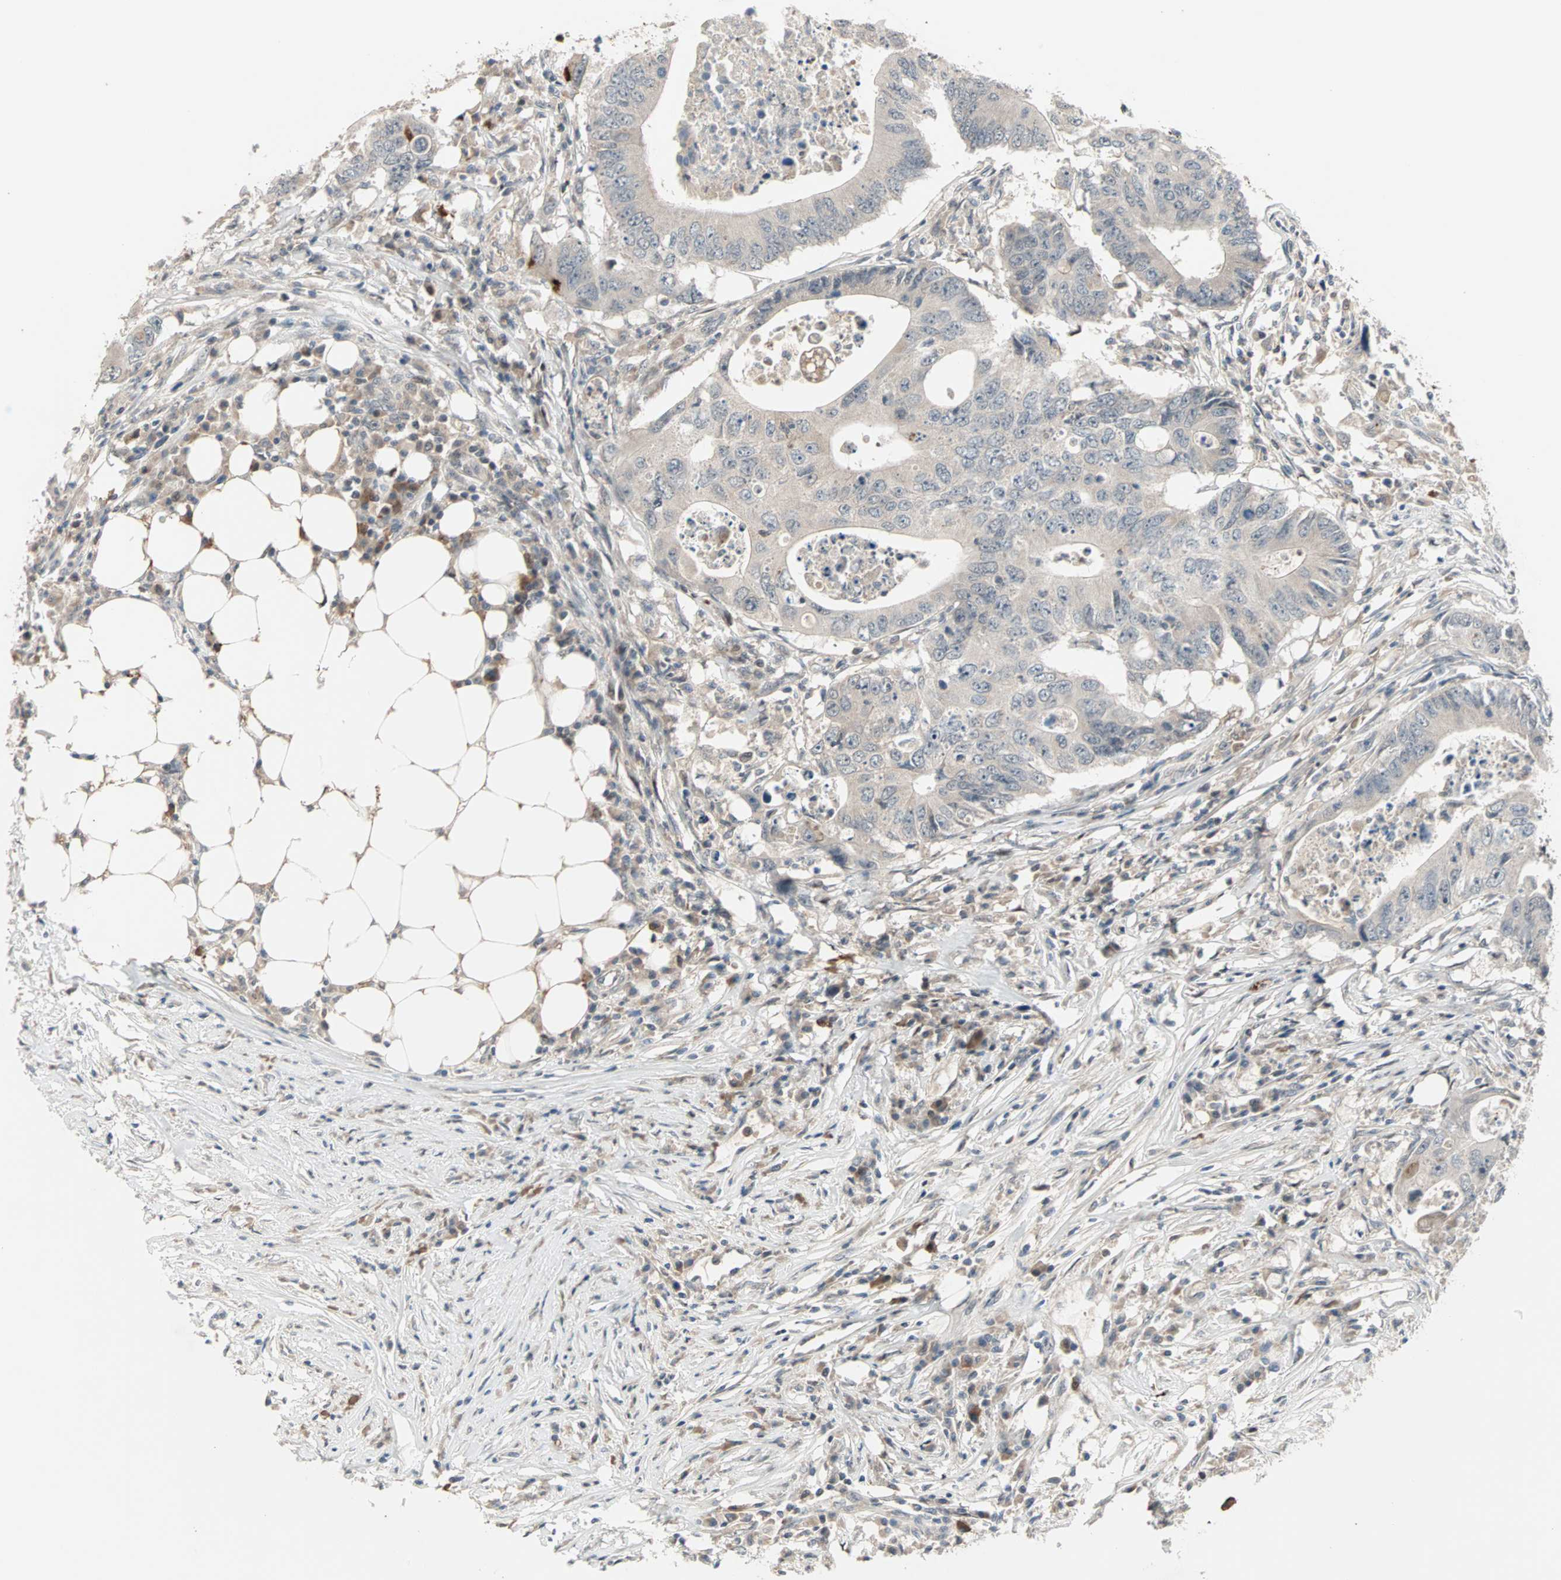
{"staining": {"intensity": "weak", "quantity": "25%-75%", "location": "cytoplasmic/membranous"}, "tissue": "colorectal cancer", "cell_type": "Tumor cells", "image_type": "cancer", "snomed": [{"axis": "morphology", "description": "Adenocarcinoma, NOS"}, {"axis": "topography", "description": "Colon"}], "caption": "Tumor cells exhibit low levels of weak cytoplasmic/membranous positivity in about 25%-75% of cells in human colorectal adenocarcinoma.", "gene": "PROS1", "patient": {"sex": "male", "age": 71}}